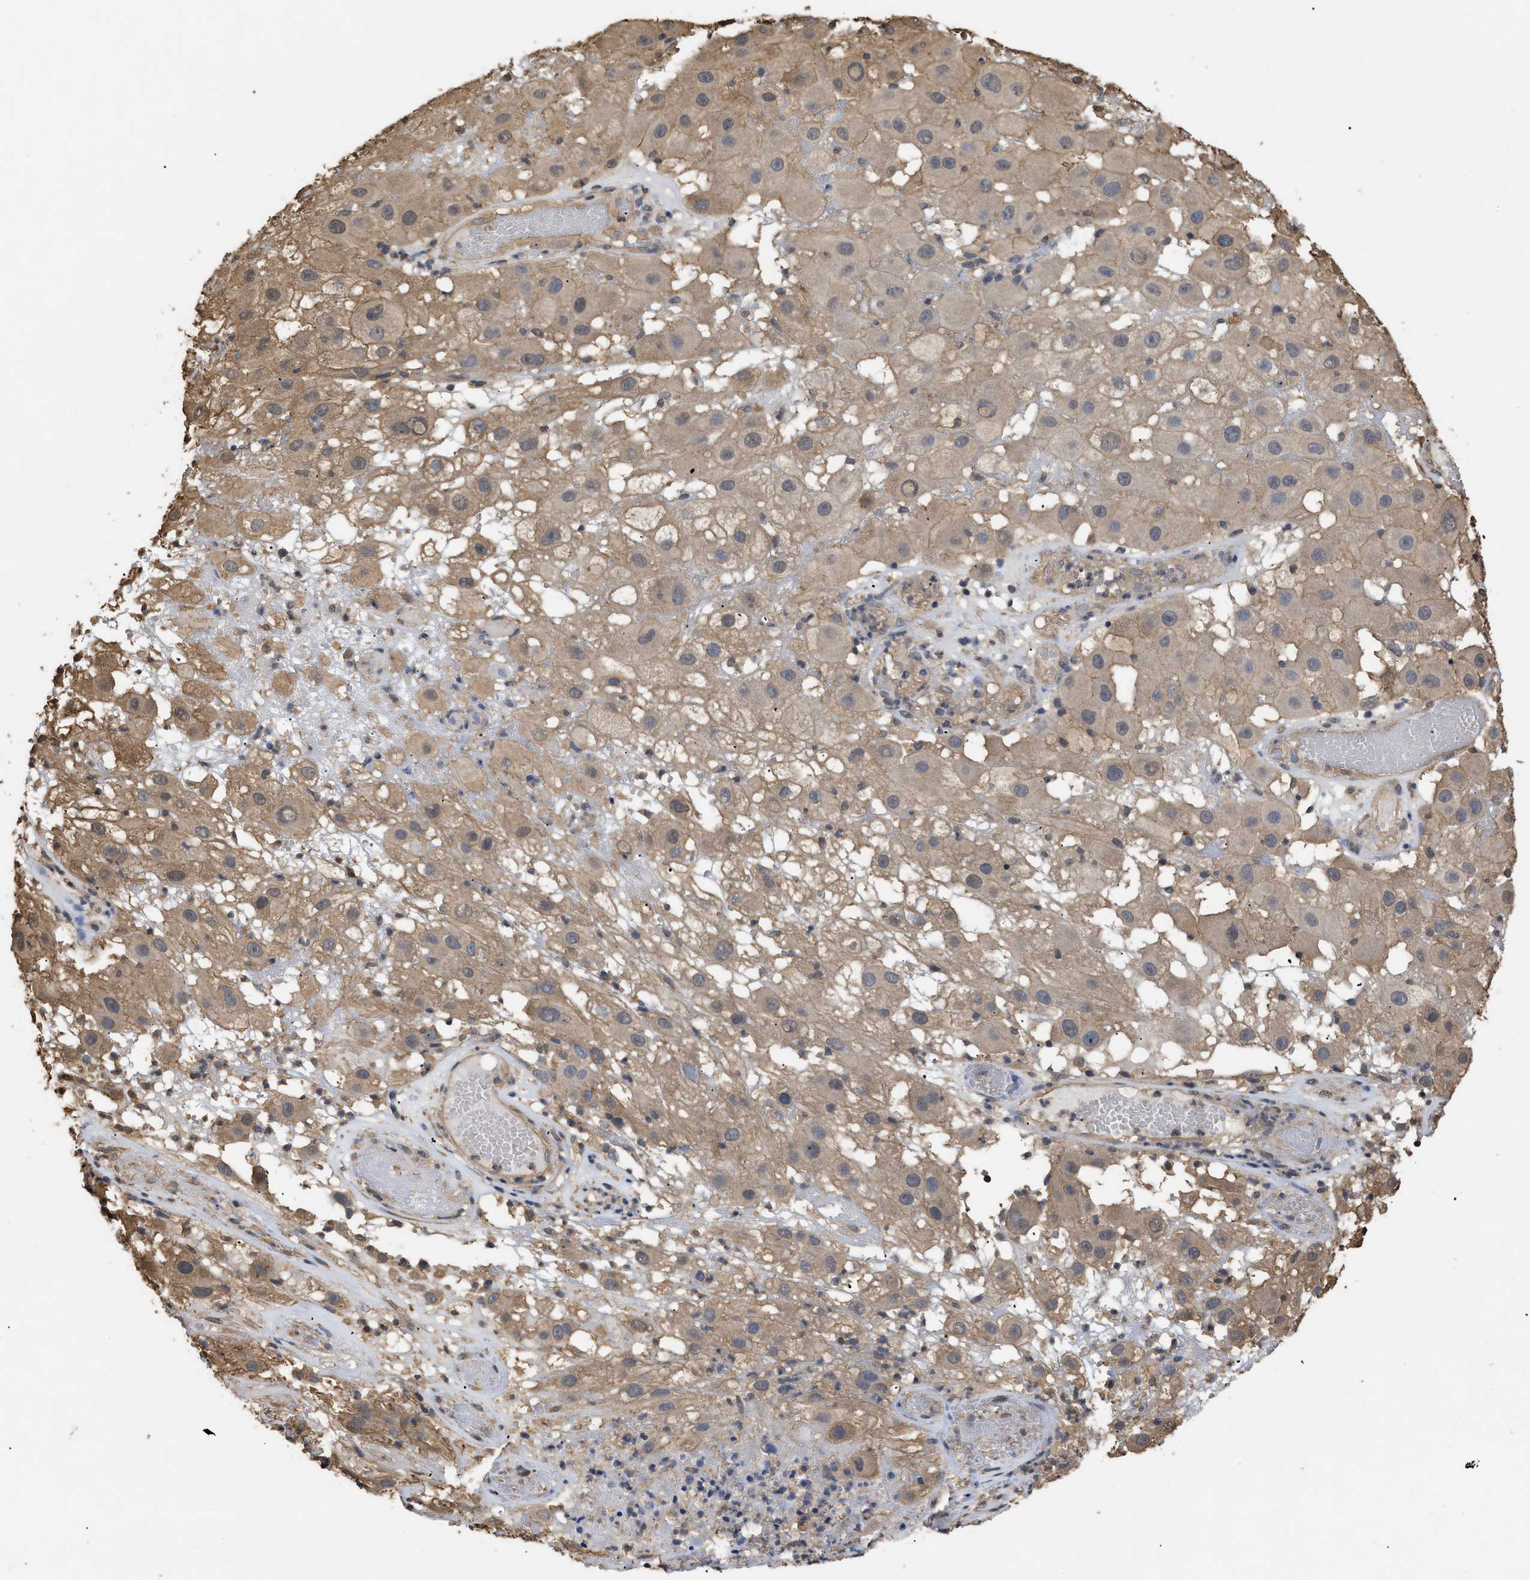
{"staining": {"intensity": "weak", "quantity": ">75%", "location": "cytoplasmic/membranous"}, "tissue": "melanoma", "cell_type": "Tumor cells", "image_type": "cancer", "snomed": [{"axis": "morphology", "description": "Malignant melanoma, NOS"}, {"axis": "topography", "description": "Skin"}], "caption": "A photomicrograph of malignant melanoma stained for a protein demonstrates weak cytoplasmic/membranous brown staining in tumor cells.", "gene": "CALM1", "patient": {"sex": "female", "age": 81}}